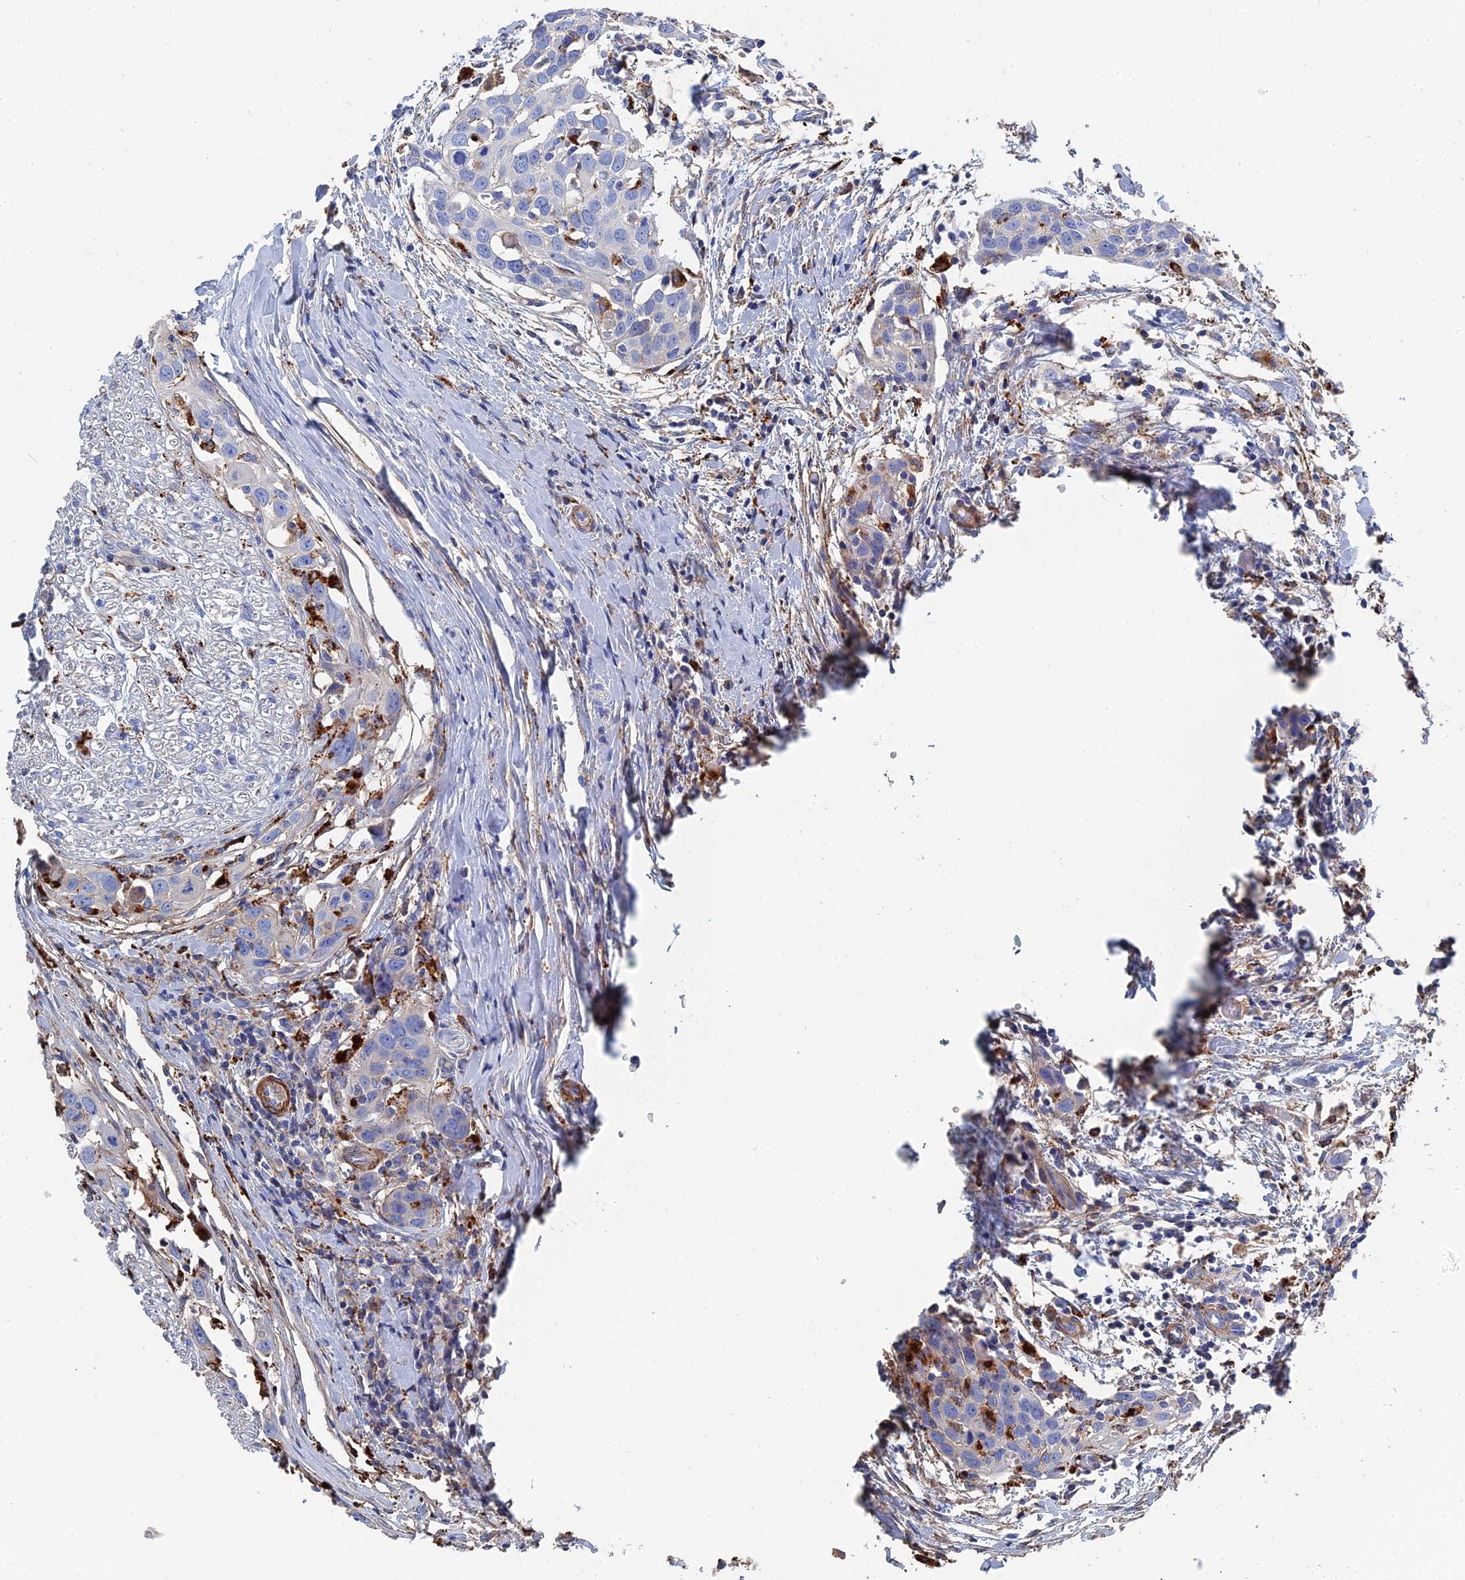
{"staining": {"intensity": "negative", "quantity": "none", "location": "none"}, "tissue": "head and neck cancer", "cell_type": "Tumor cells", "image_type": "cancer", "snomed": [{"axis": "morphology", "description": "Squamous cell carcinoma, NOS"}, {"axis": "topography", "description": "Oral tissue"}, {"axis": "topography", "description": "Head-Neck"}], "caption": "IHC of human head and neck cancer (squamous cell carcinoma) shows no expression in tumor cells.", "gene": "STRA6", "patient": {"sex": "female", "age": 50}}